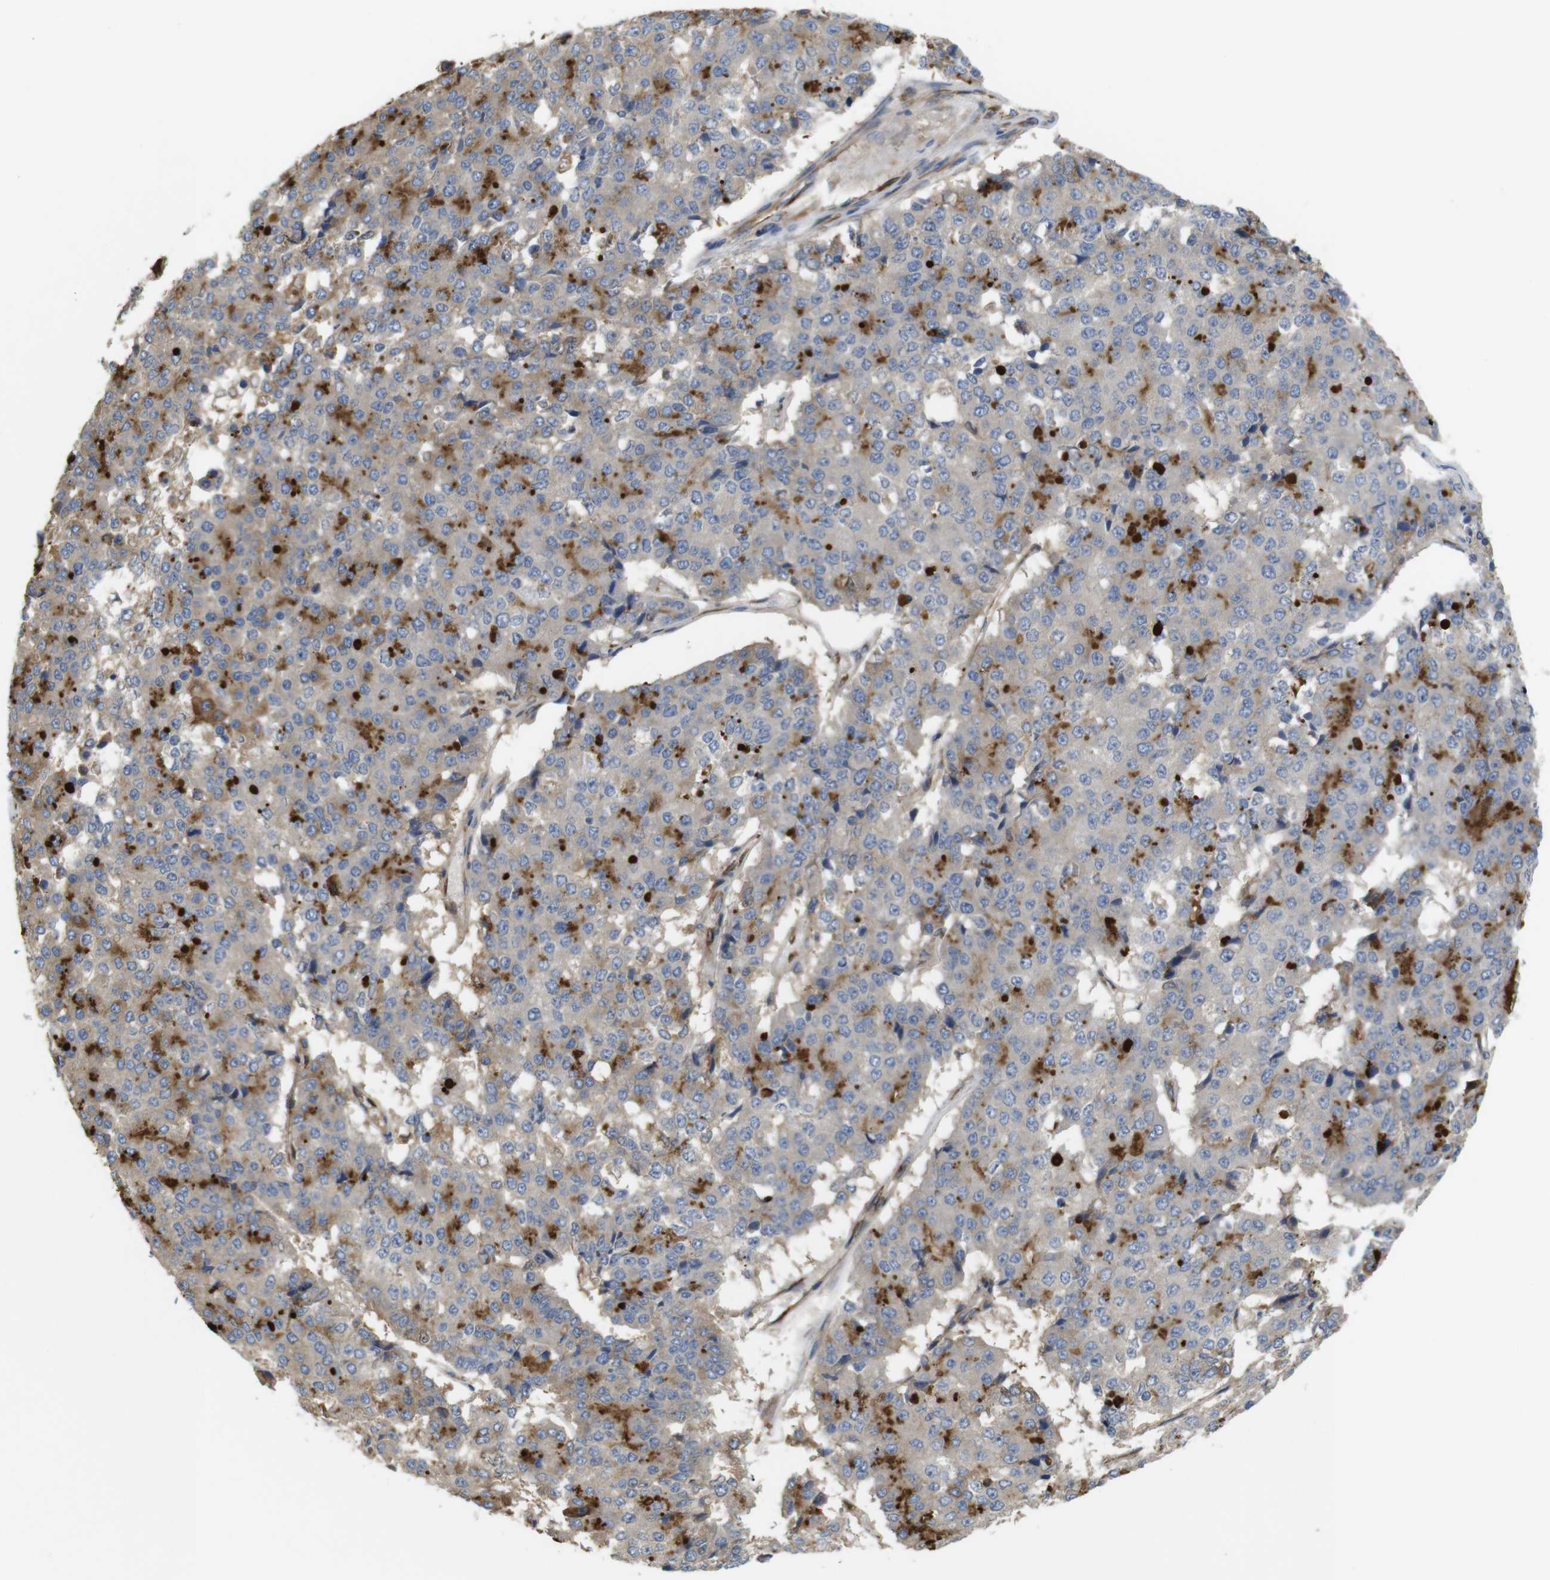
{"staining": {"intensity": "strong", "quantity": "<25%", "location": "cytoplasmic/membranous"}, "tissue": "pancreatic cancer", "cell_type": "Tumor cells", "image_type": "cancer", "snomed": [{"axis": "morphology", "description": "Adenocarcinoma, NOS"}, {"axis": "topography", "description": "Pancreas"}], "caption": "Tumor cells display medium levels of strong cytoplasmic/membranous staining in about <25% of cells in adenocarcinoma (pancreatic).", "gene": "PCNX2", "patient": {"sex": "male", "age": 50}}